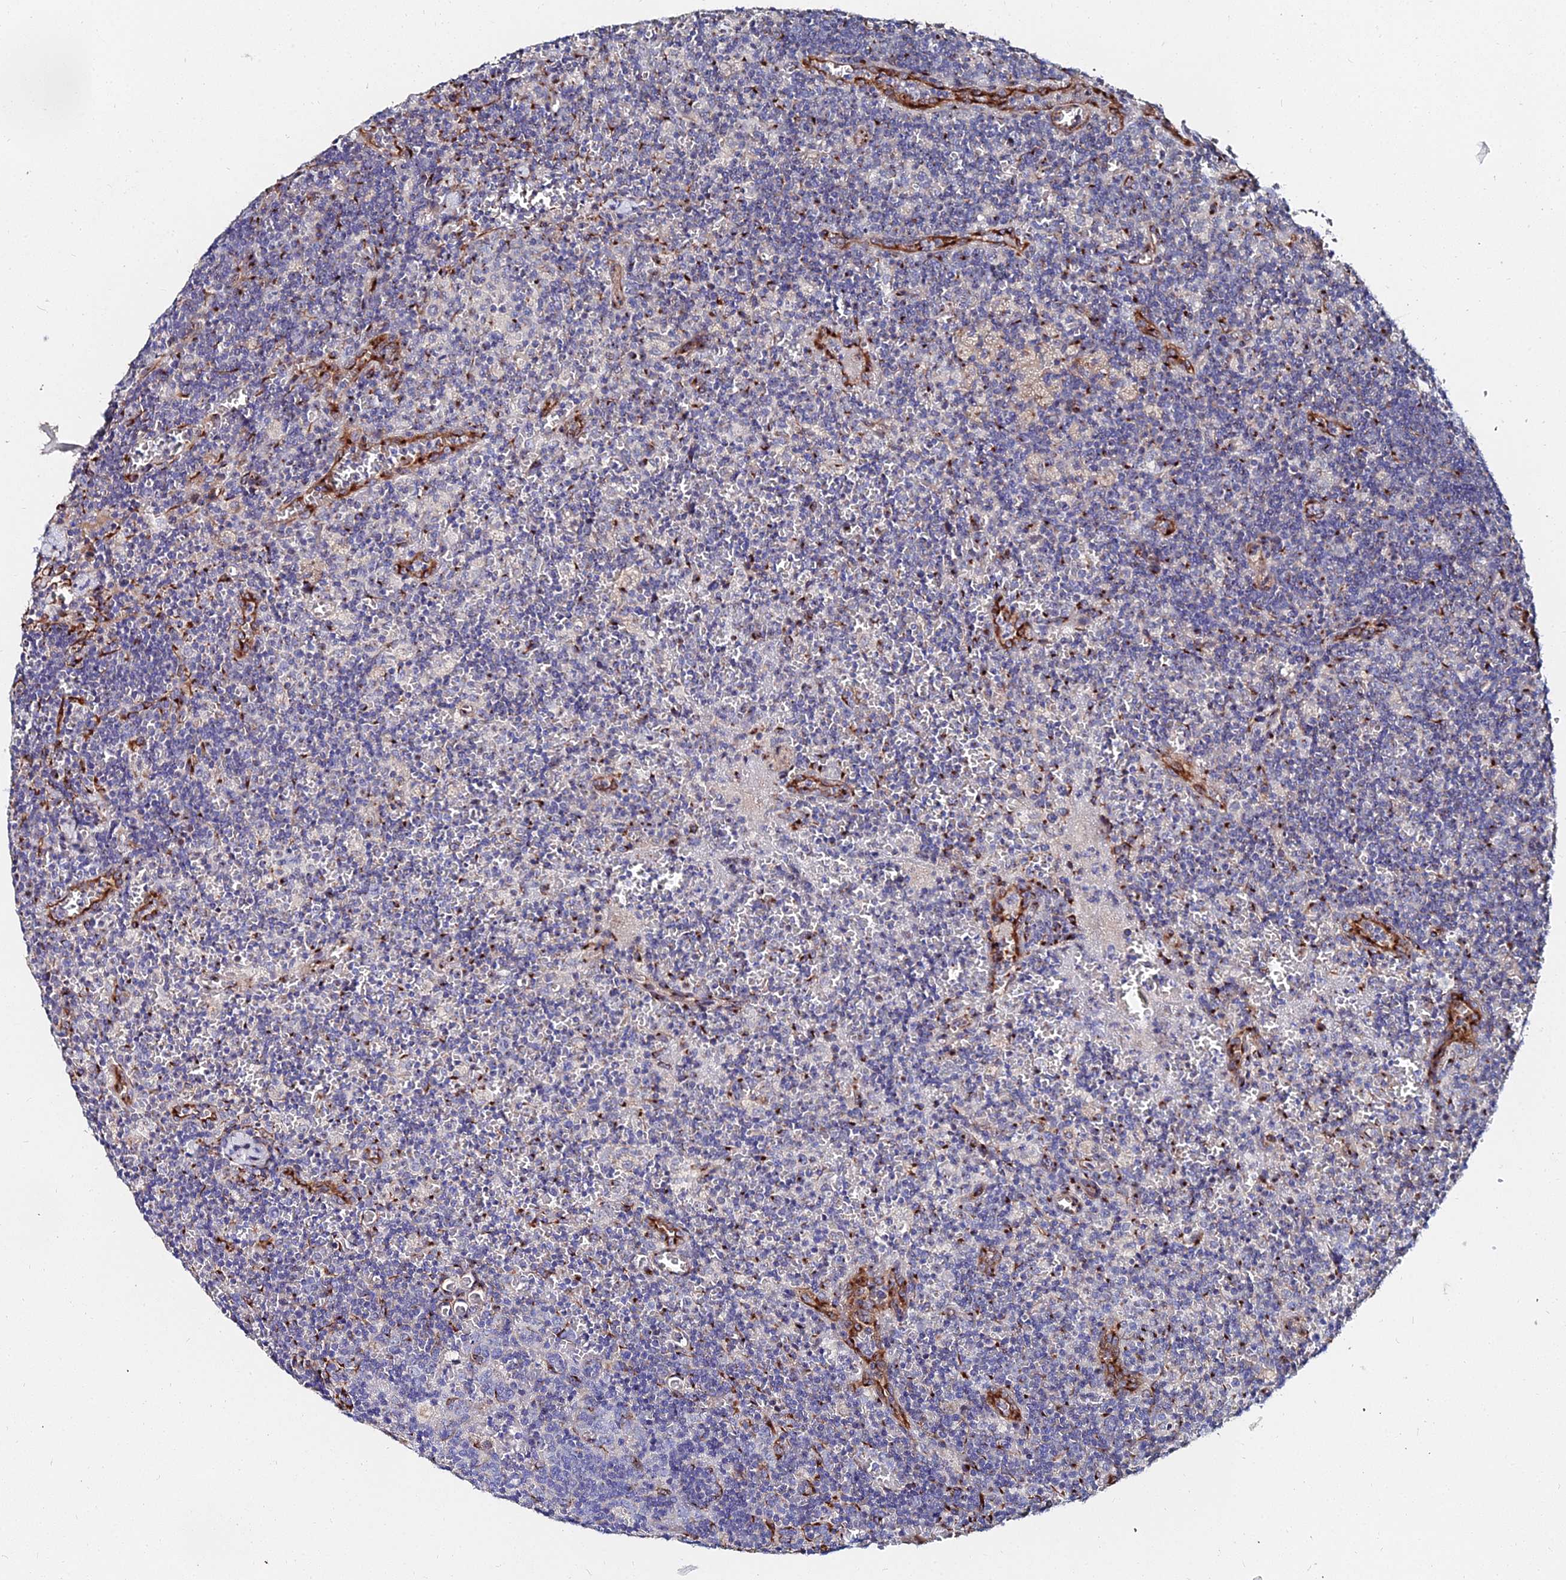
{"staining": {"intensity": "negative", "quantity": "none", "location": "none"}, "tissue": "lymph node", "cell_type": "Germinal center cells", "image_type": "normal", "snomed": [{"axis": "morphology", "description": "Normal tissue, NOS"}, {"axis": "topography", "description": "Lymph node"}], "caption": "There is no significant staining in germinal center cells of lymph node. Brightfield microscopy of immunohistochemistry stained with DAB (brown) and hematoxylin (blue), captured at high magnification.", "gene": "BORCS8", "patient": {"sex": "male", "age": 58}}